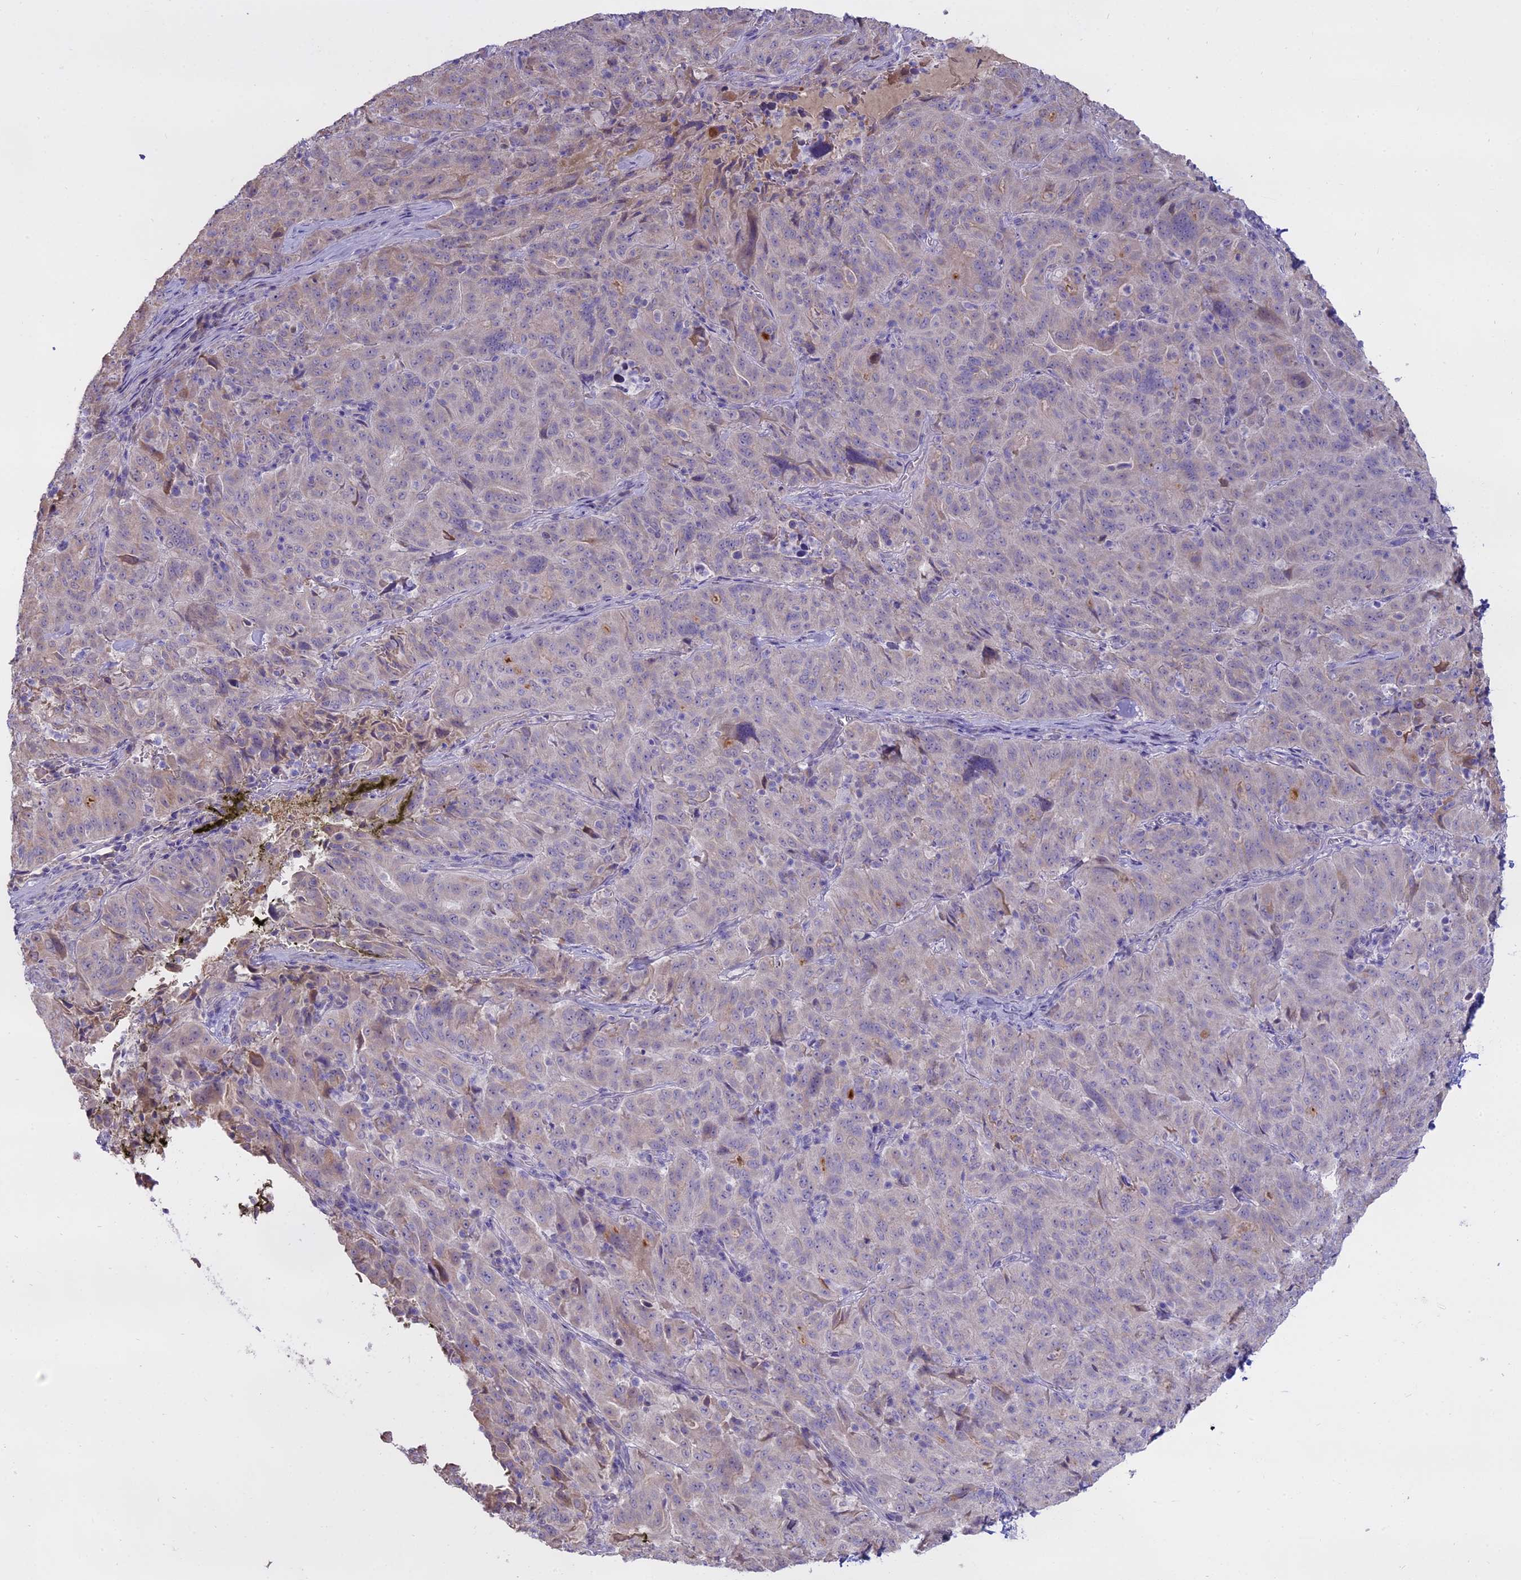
{"staining": {"intensity": "negative", "quantity": "none", "location": "none"}, "tissue": "pancreatic cancer", "cell_type": "Tumor cells", "image_type": "cancer", "snomed": [{"axis": "morphology", "description": "Adenocarcinoma, NOS"}, {"axis": "topography", "description": "Pancreas"}], "caption": "There is no significant staining in tumor cells of pancreatic adenocarcinoma.", "gene": "WFDC2", "patient": {"sex": "male", "age": 63}}